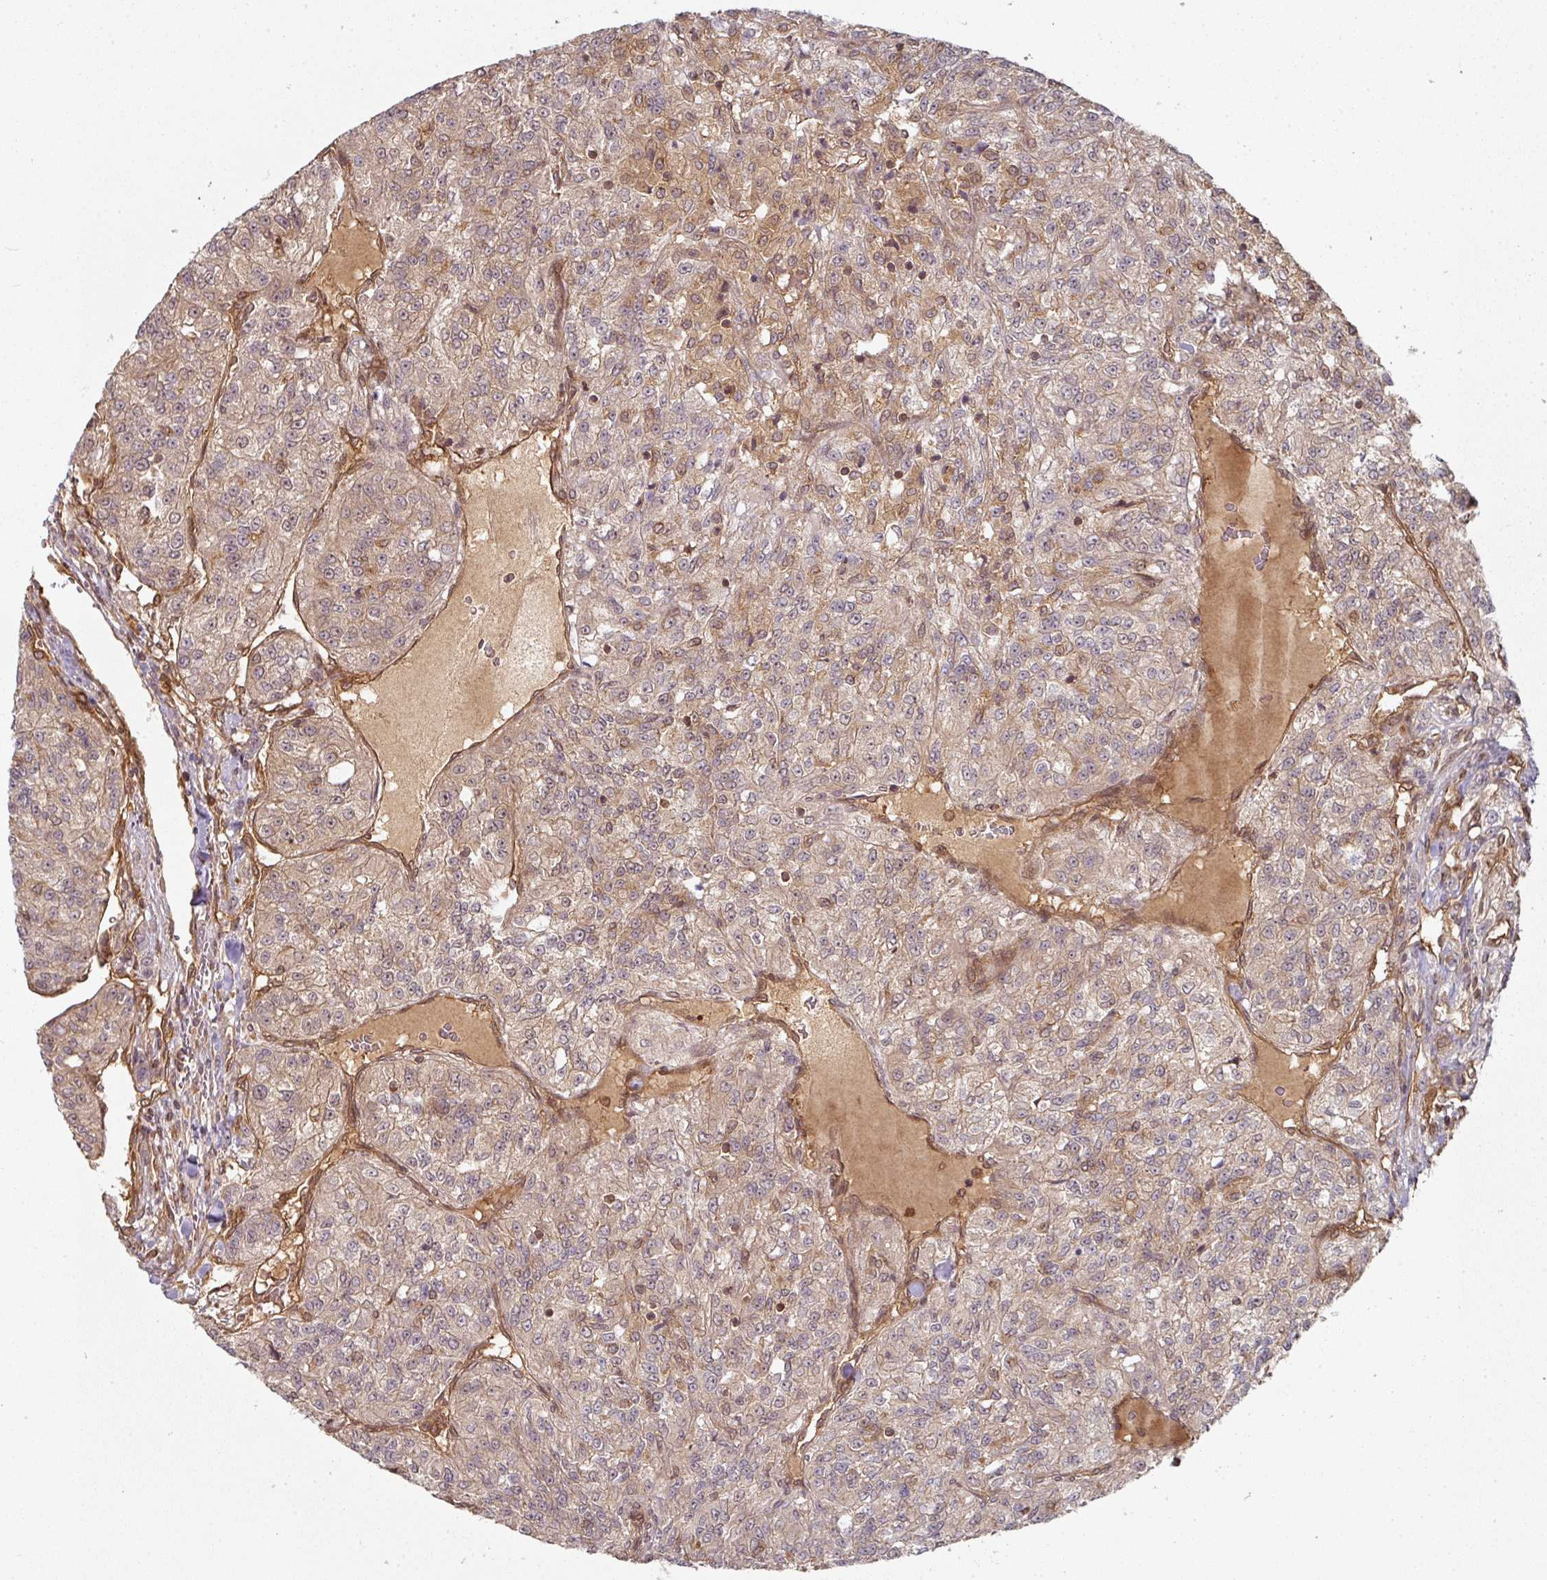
{"staining": {"intensity": "weak", "quantity": "25%-75%", "location": "cytoplasmic/membranous"}, "tissue": "renal cancer", "cell_type": "Tumor cells", "image_type": "cancer", "snomed": [{"axis": "morphology", "description": "Adenocarcinoma, NOS"}, {"axis": "topography", "description": "Kidney"}], "caption": "Immunohistochemistry (IHC) (DAB (3,3'-diaminobenzidine)) staining of human renal adenocarcinoma exhibits weak cytoplasmic/membranous protein positivity in approximately 25%-75% of tumor cells.", "gene": "EIF4EBP2", "patient": {"sex": "female", "age": 63}}